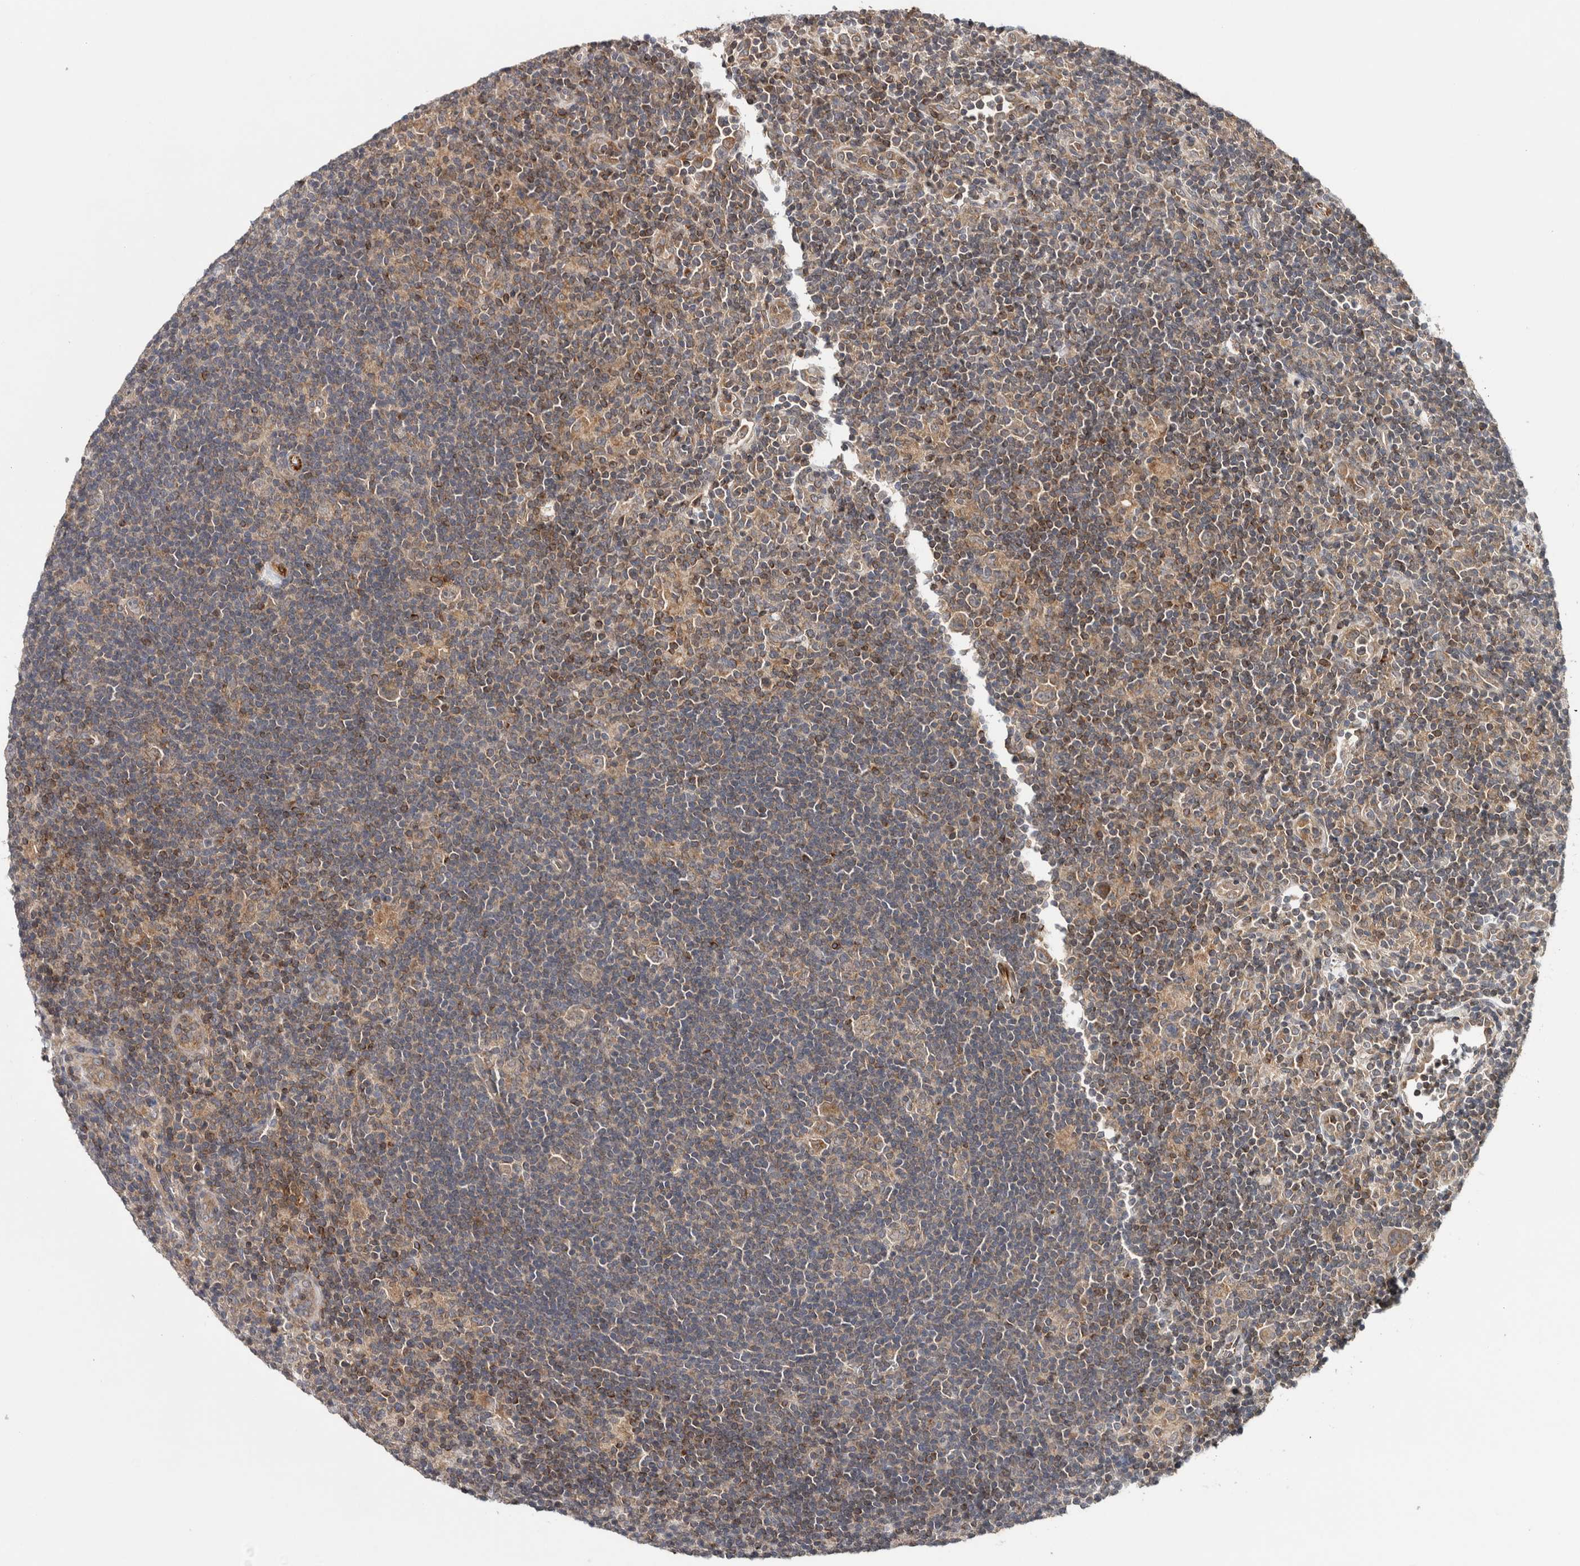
{"staining": {"intensity": "weak", "quantity": ">75%", "location": "cytoplasmic/membranous"}, "tissue": "lymphoma", "cell_type": "Tumor cells", "image_type": "cancer", "snomed": [{"axis": "morphology", "description": "Hodgkin's disease, NOS"}, {"axis": "topography", "description": "Lymph node"}], "caption": "Hodgkin's disease stained with immunohistochemistry (IHC) shows weak cytoplasmic/membranous positivity in about >75% of tumor cells. The protein is shown in brown color, while the nuclei are stained blue.", "gene": "HMOX2", "patient": {"sex": "female", "age": 57}}